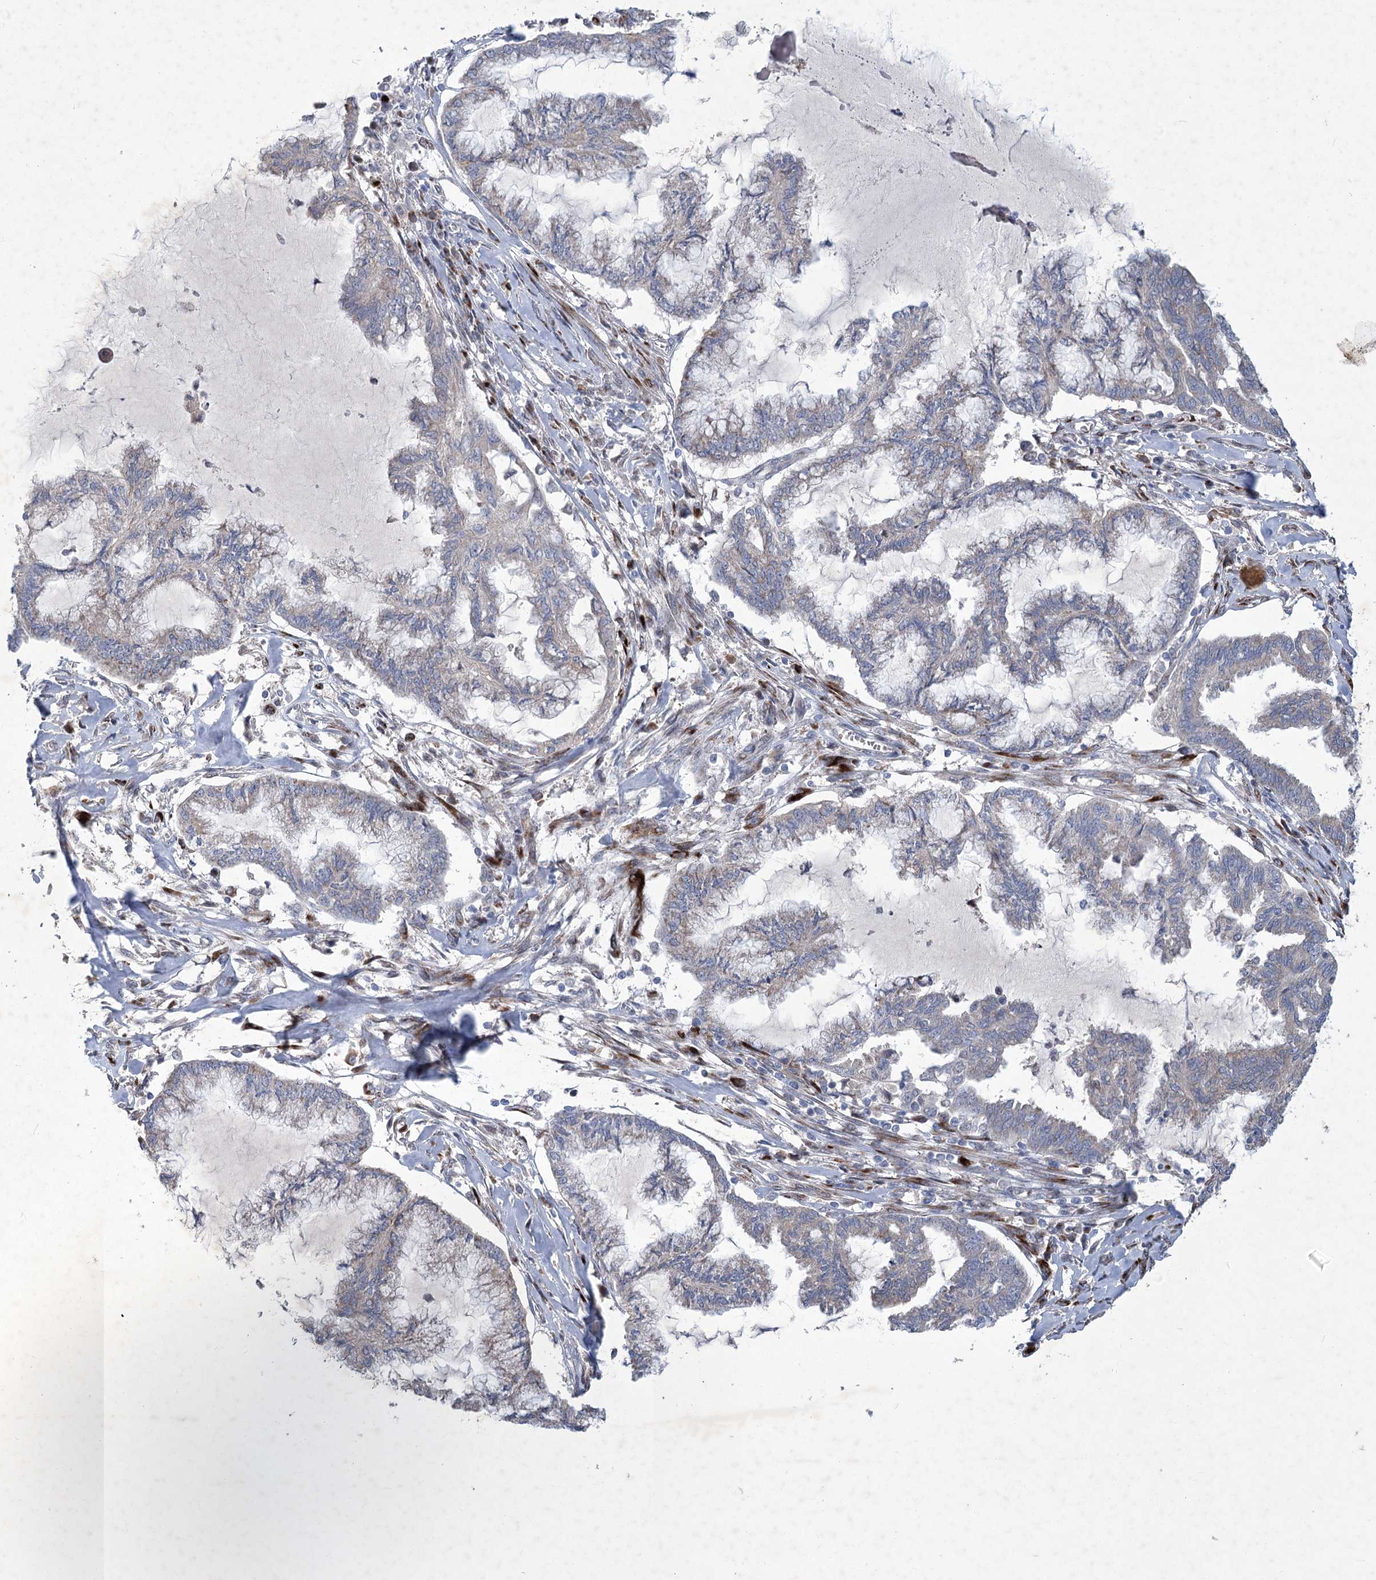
{"staining": {"intensity": "negative", "quantity": "none", "location": "none"}, "tissue": "endometrial cancer", "cell_type": "Tumor cells", "image_type": "cancer", "snomed": [{"axis": "morphology", "description": "Adenocarcinoma, NOS"}, {"axis": "topography", "description": "Endometrium"}], "caption": "DAB immunohistochemical staining of human adenocarcinoma (endometrial) reveals no significant expression in tumor cells.", "gene": "GCNT4", "patient": {"sex": "female", "age": 86}}